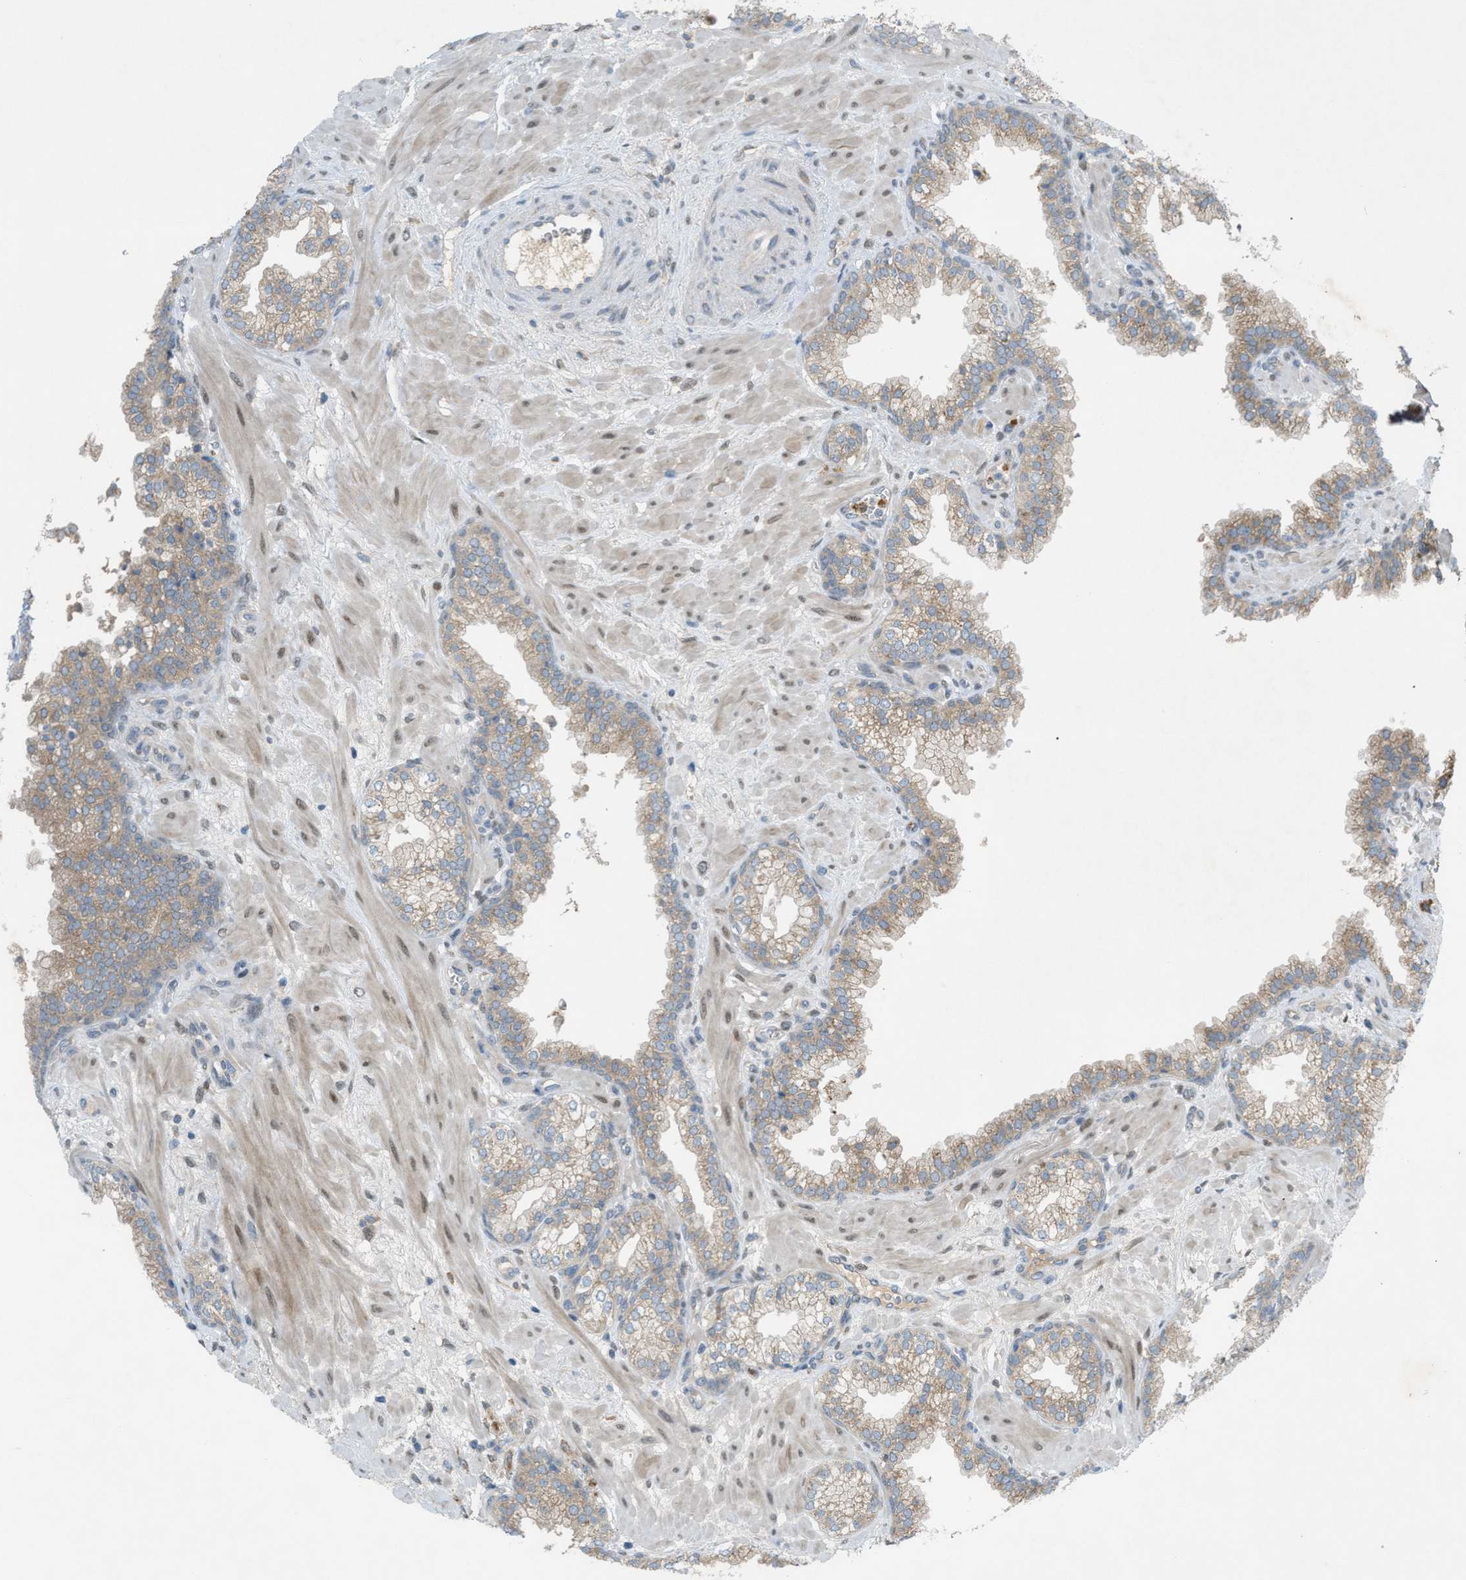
{"staining": {"intensity": "weak", "quantity": ">75%", "location": "cytoplasmic/membranous"}, "tissue": "prostate", "cell_type": "Glandular cells", "image_type": "normal", "snomed": [{"axis": "morphology", "description": "Normal tissue, NOS"}, {"axis": "morphology", "description": "Urothelial carcinoma, Low grade"}, {"axis": "topography", "description": "Urinary bladder"}, {"axis": "topography", "description": "Prostate"}], "caption": "Glandular cells show low levels of weak cytoplasmic/membranous positivity in approximately >75% of cells in normal human prostate.", "gene": "DYRK1A", "patient": {"sex": "male", "age": 60}}